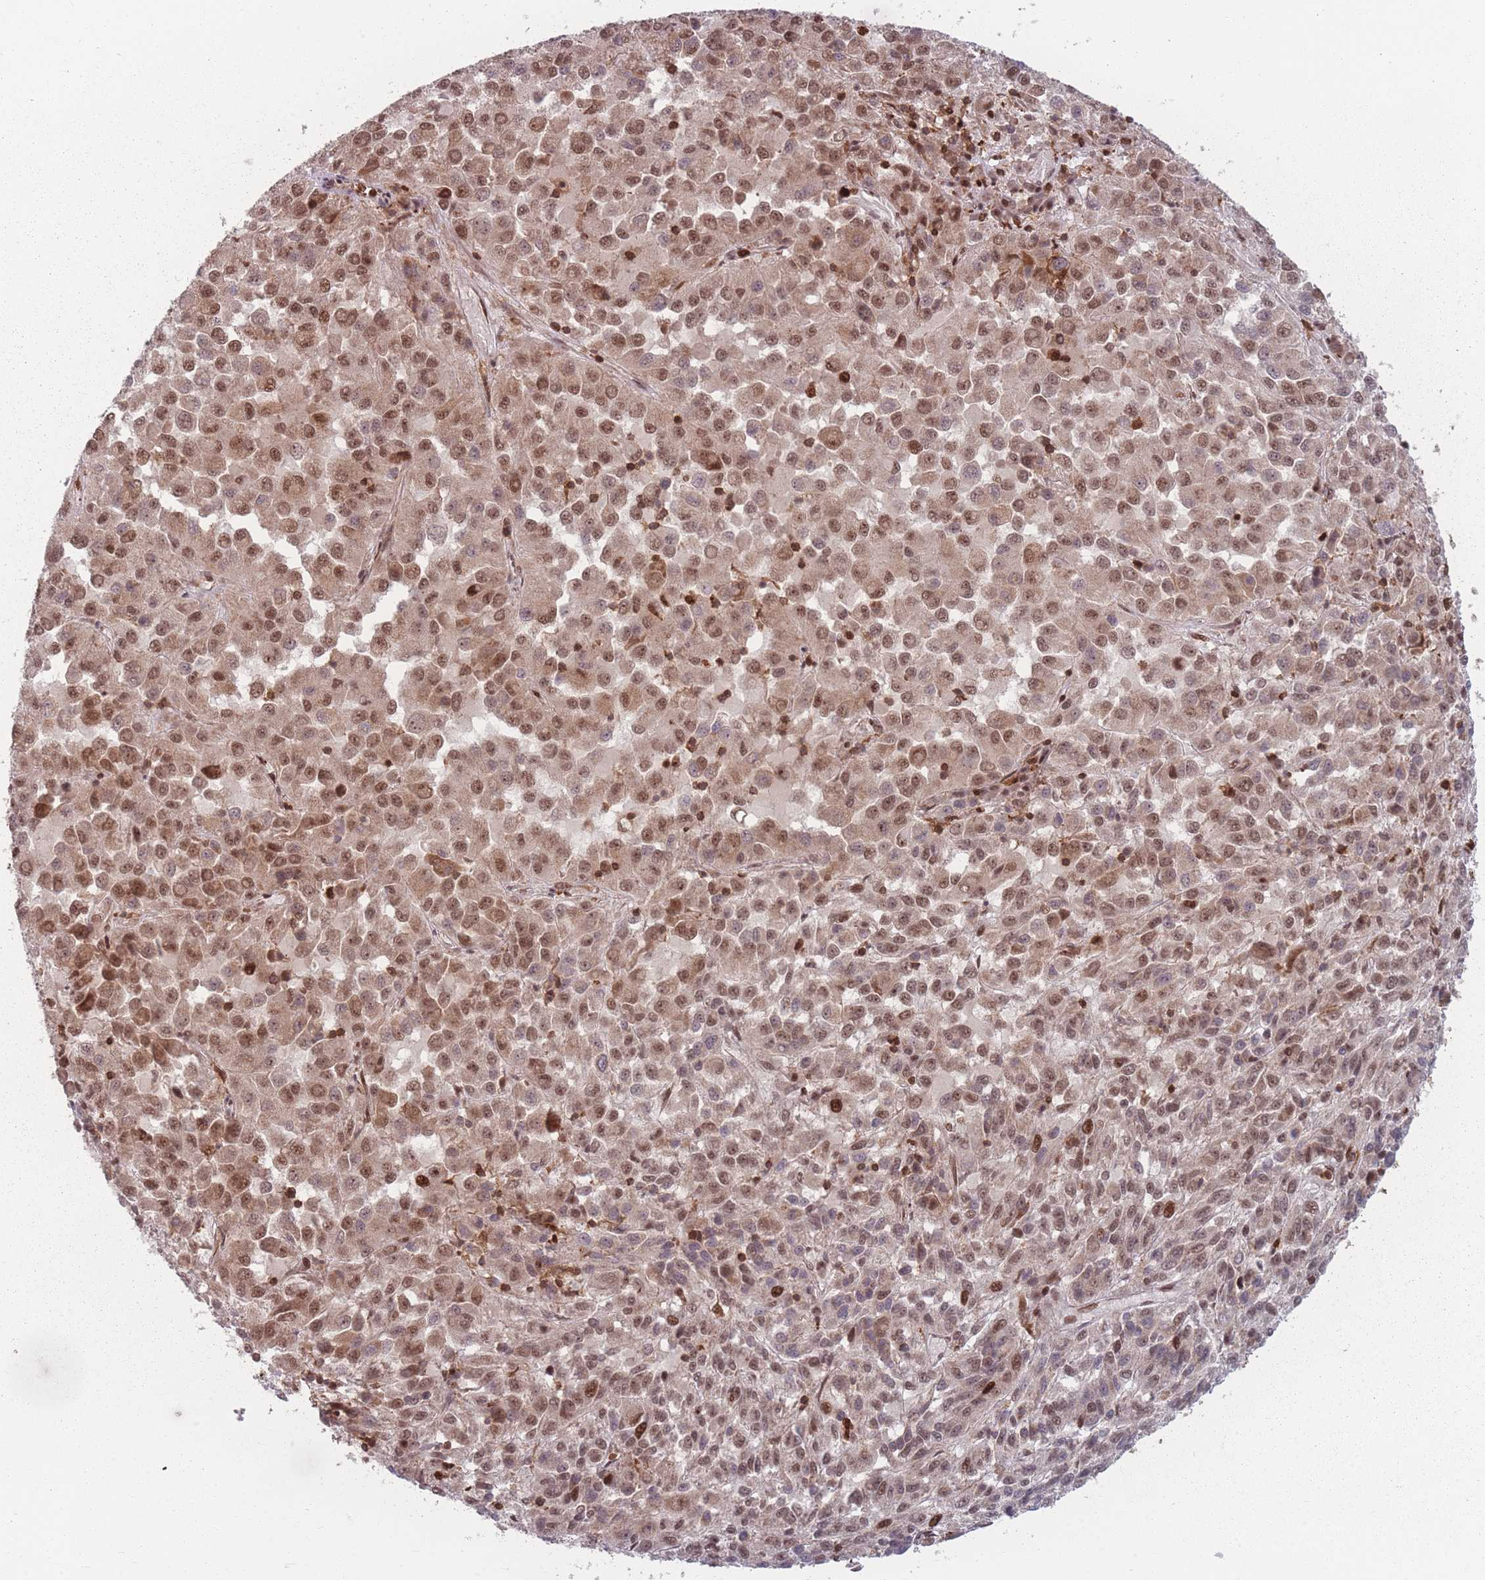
{"staining": {"intensity": "moderate", "quantity": ">75%", "location": "nuclear"}, "tissue": "melanoma", "cell_type": "Tumor cells", "image_type": "cancer", "snomed": [{"axis": "morphology", "description": "Malignant melanoma, Metastatic site"}, {"axis": "topography", "description": "Lung"}], "caption": "A brown stain shows moderate nuclear staining of a protein in malignant melanoma (metastatic site) tumor cells. (DAB (3,3'-diaminobenzidine) IHC with brightfield microscopy, high magnification).", "gene": "WDR55", "patient": {"sex": "male", "age": 64}}